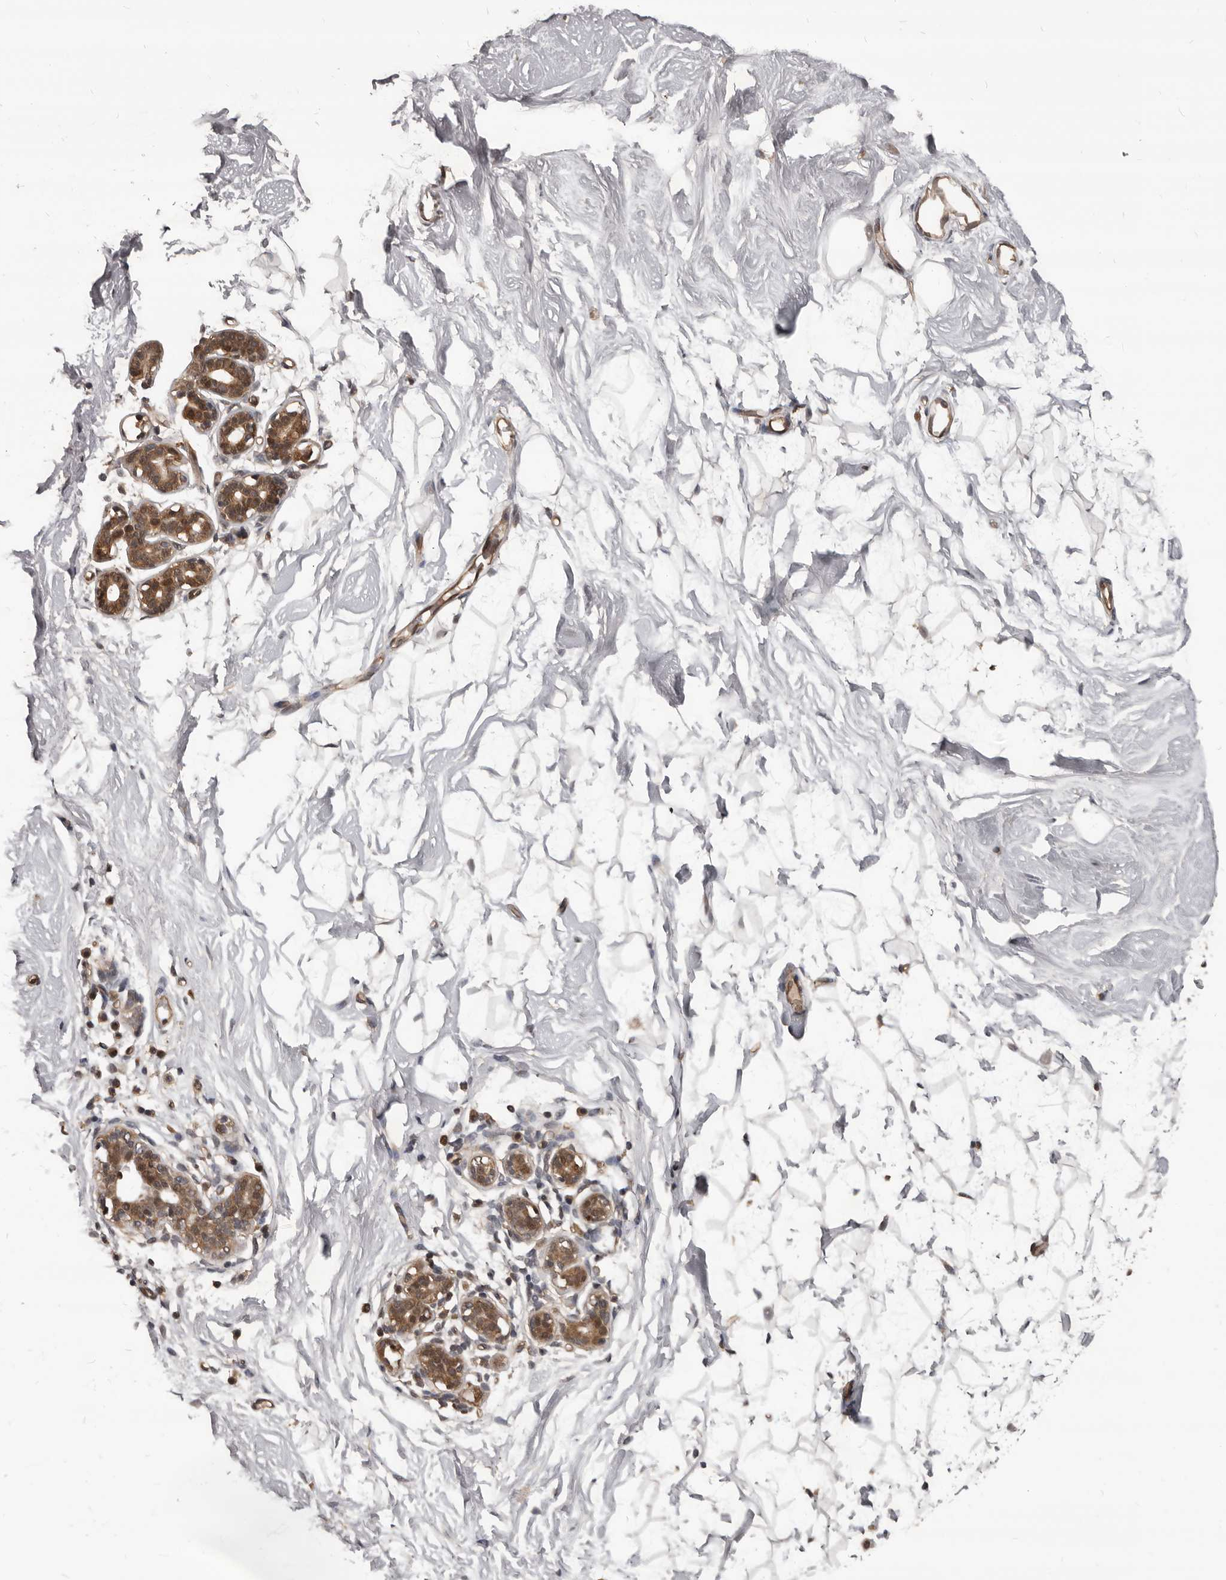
{"staining": {"intensity": "moderate", "quantity": ">75%", "location": "cytoplasmic/membranous,nuclear"}, "tissue": "breast", "cell_type": "Adipocytes", "image_type": "normal", "snomed": [{"axis": "morphology", "description": "Normal tissue, NOS"}, {"axis": "topography", "description": "Breast"}], "caption": "About >75% of adipocytes in normal human breast display moderate cytoplasmic/membranous,nuclear protein staining as visualized by brown immunohistochemical staining.", "gene": "AHR", "patient": {"sex": "female", "age": 26}}